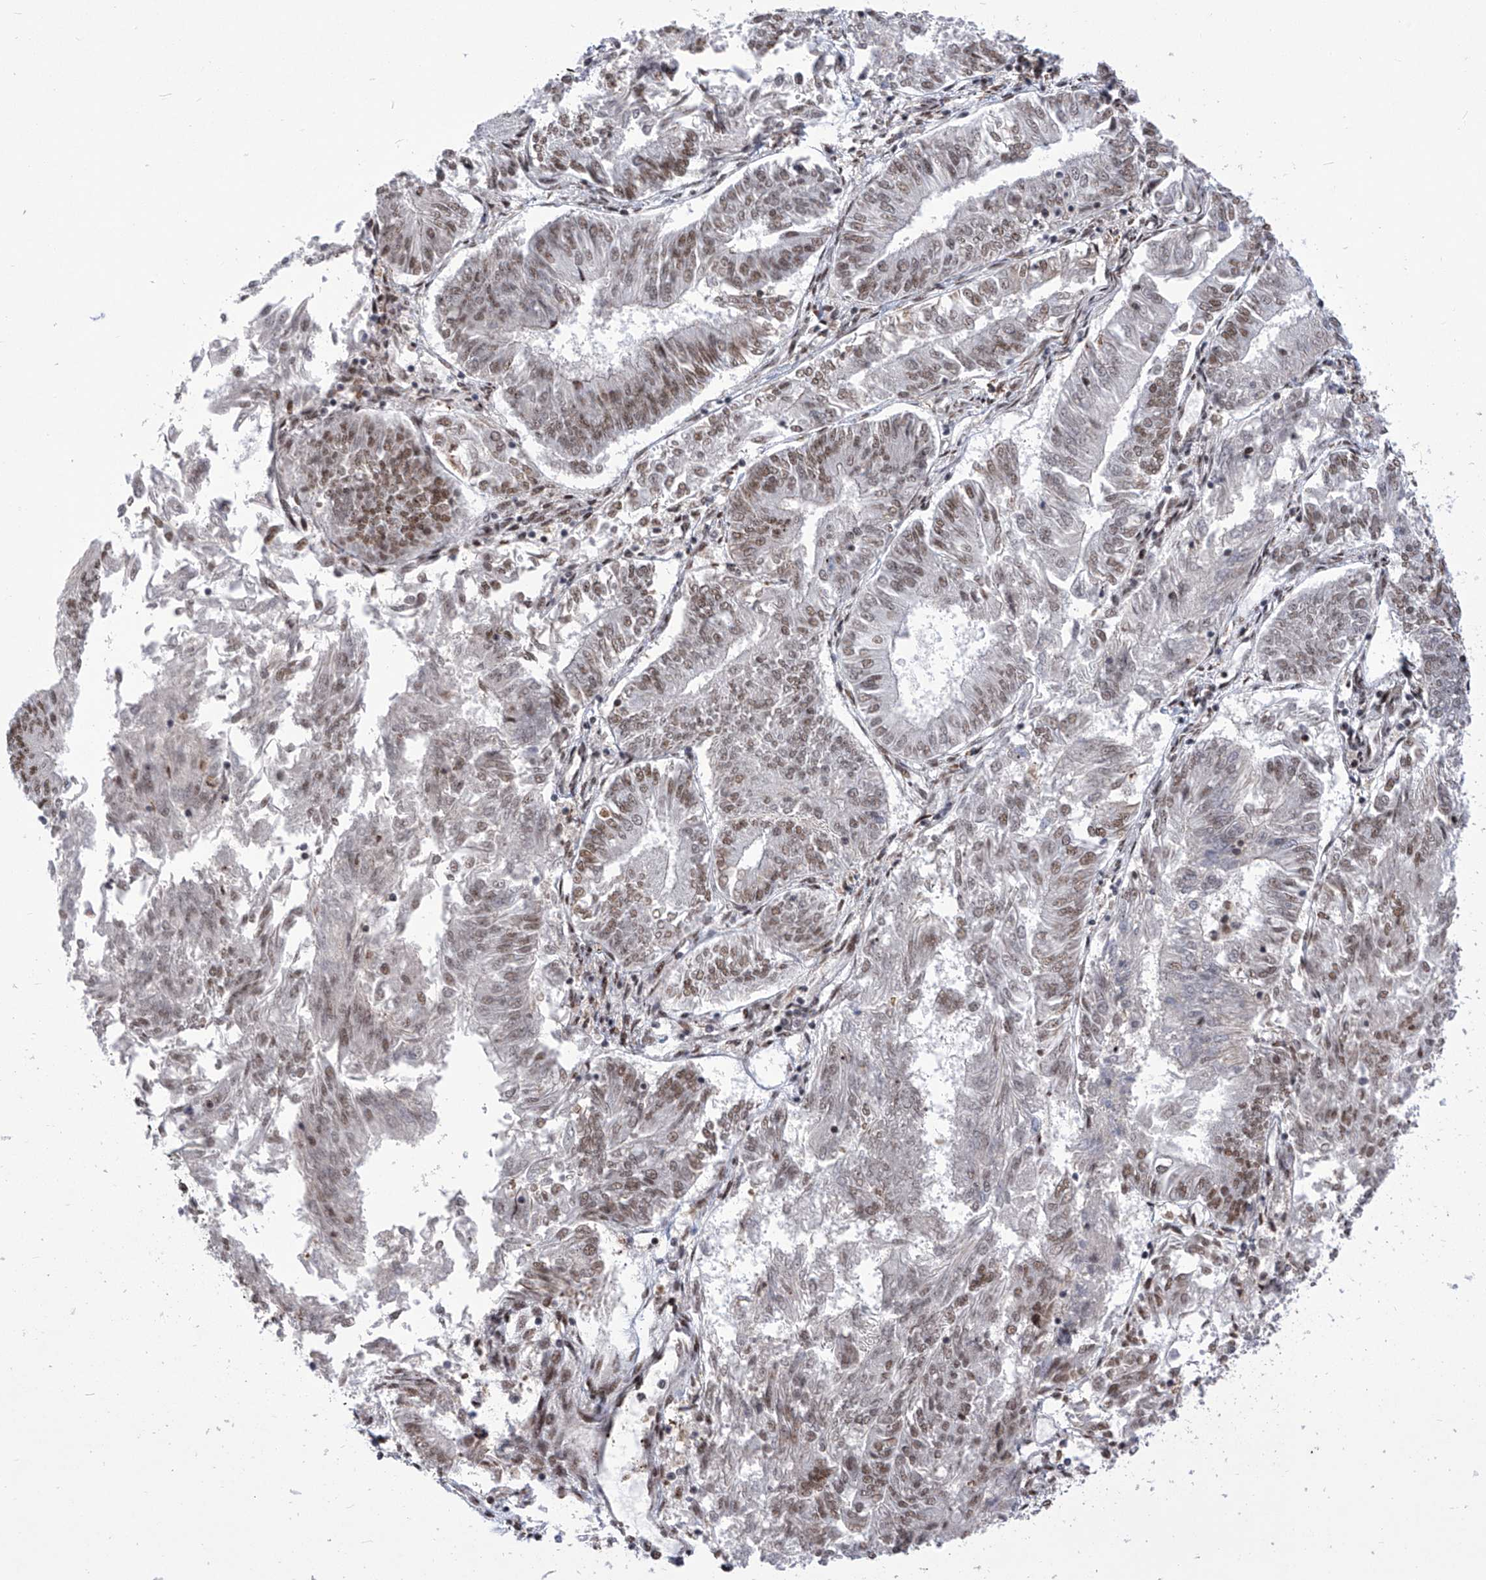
{"staining": {"intensity": "moderate", "quantity": "25%-75%", "location": "nuclear"}, "tissue": "endometrial cancer", "cell_type": "Tumor cells", "image_type": "cancer", "snomed": [{"axis": "morphology", "description": "Adenocarcinoma, NOS"}, {"axis": "topography", "description": "Endometrium"}], "caption": "Protein staining of adenocarcinoma (endometrial) tissue demonstrates moderate nuclear expression in about 25%-75% of tumor cells.", "gene": "CEP290", "patient": {"sex": "female", "age": 58}}